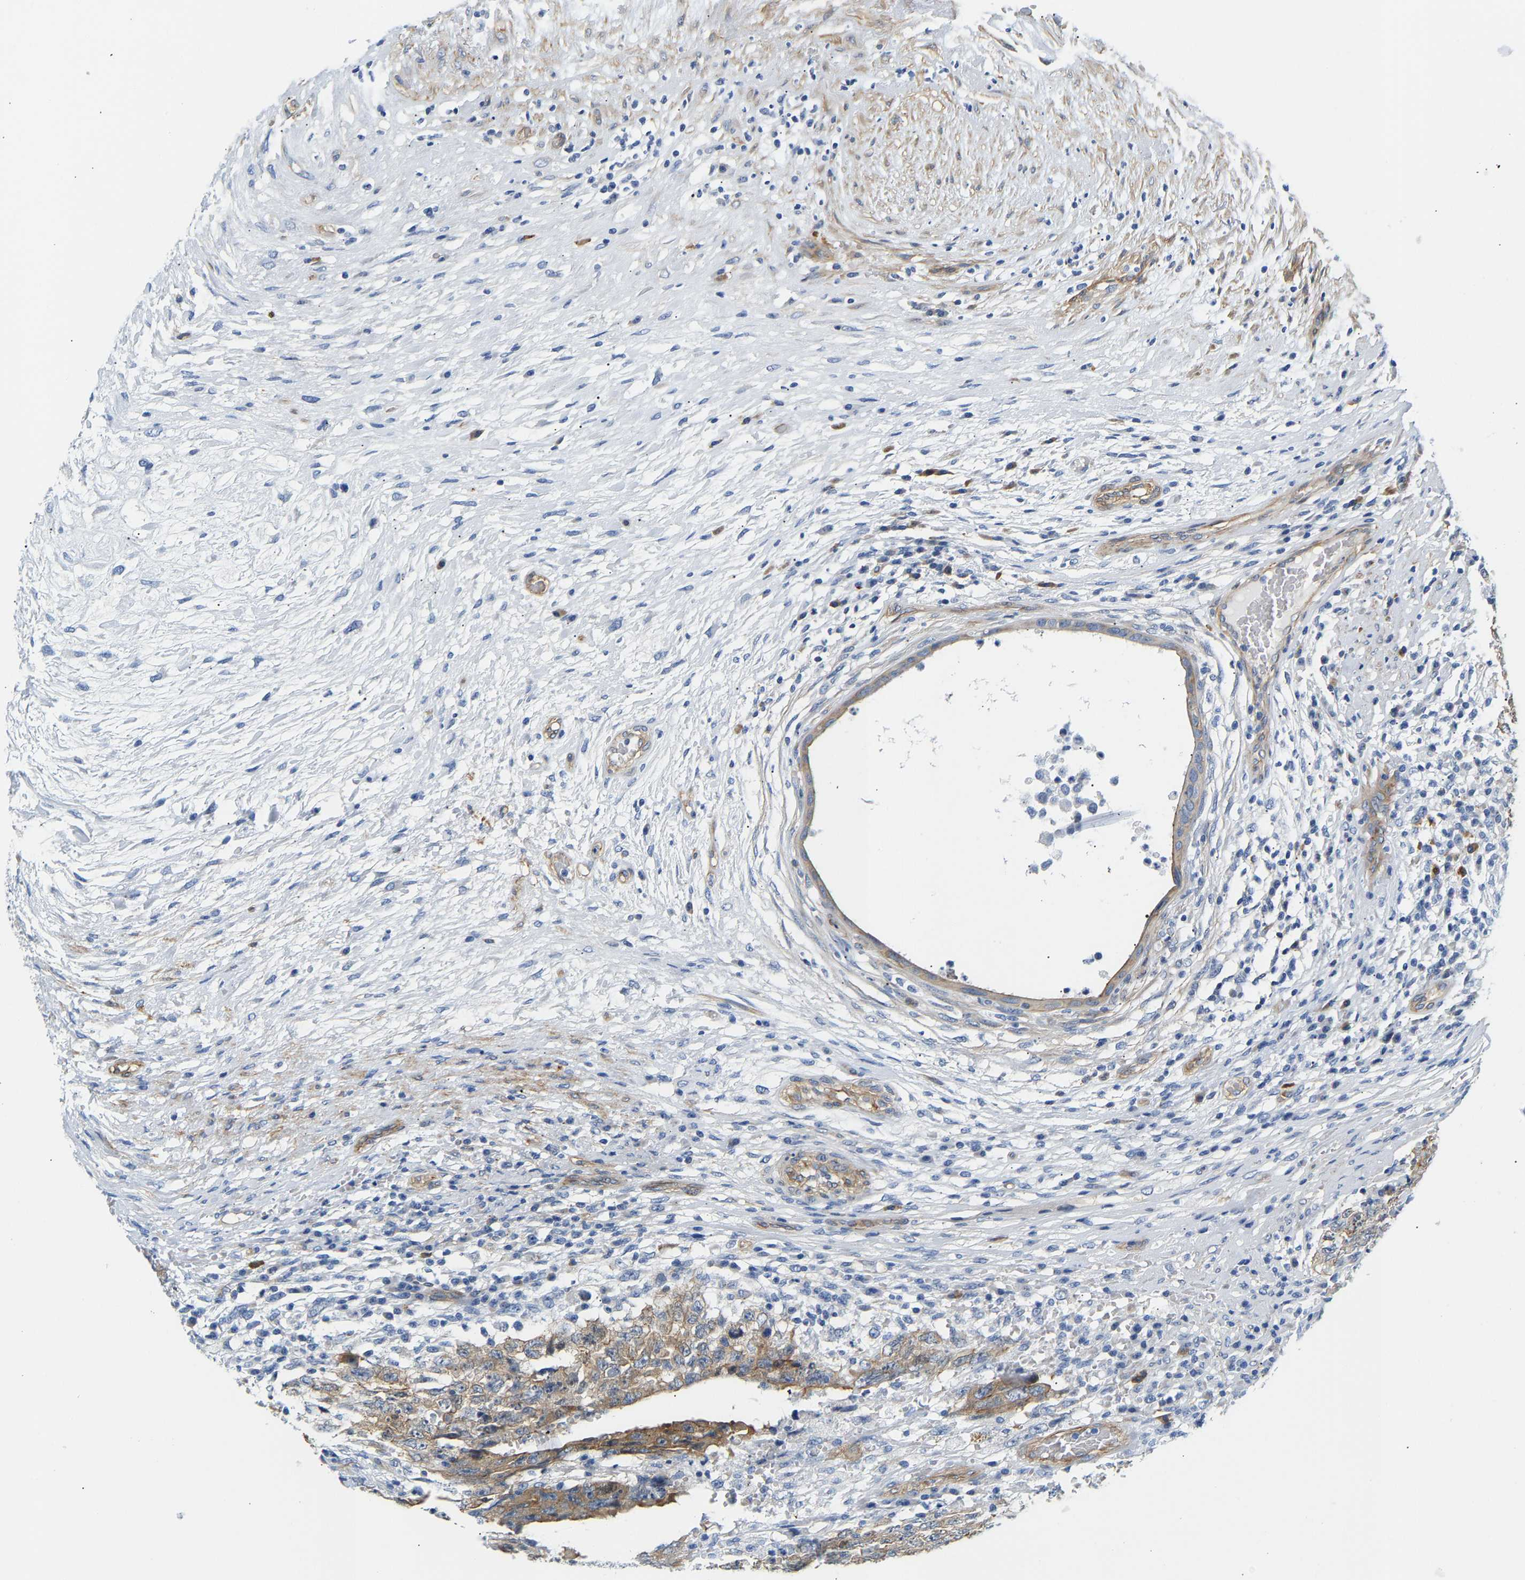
{"staining": {"intensity": "weak", "quantity": ">75%", "location": "cytoplasmic/membranous"}, "tissue": "testis cancer", "cell_type": "Tumor cells", "image_type": "cancer", "snomed": [{"axis": "morphology", "description": "Carcinoma, Embryonal, NOS"}, {"axis": "topography", "description": "Testis"}], "caption": "Protein analysis of testis cancer (embryonal carcinoma) tissue demonstrates weak cytoplasmic/membranous staining in about >75% of tumor cells.", "gene": "PAWR", "patient": {"sex": "male", "age": 26}}